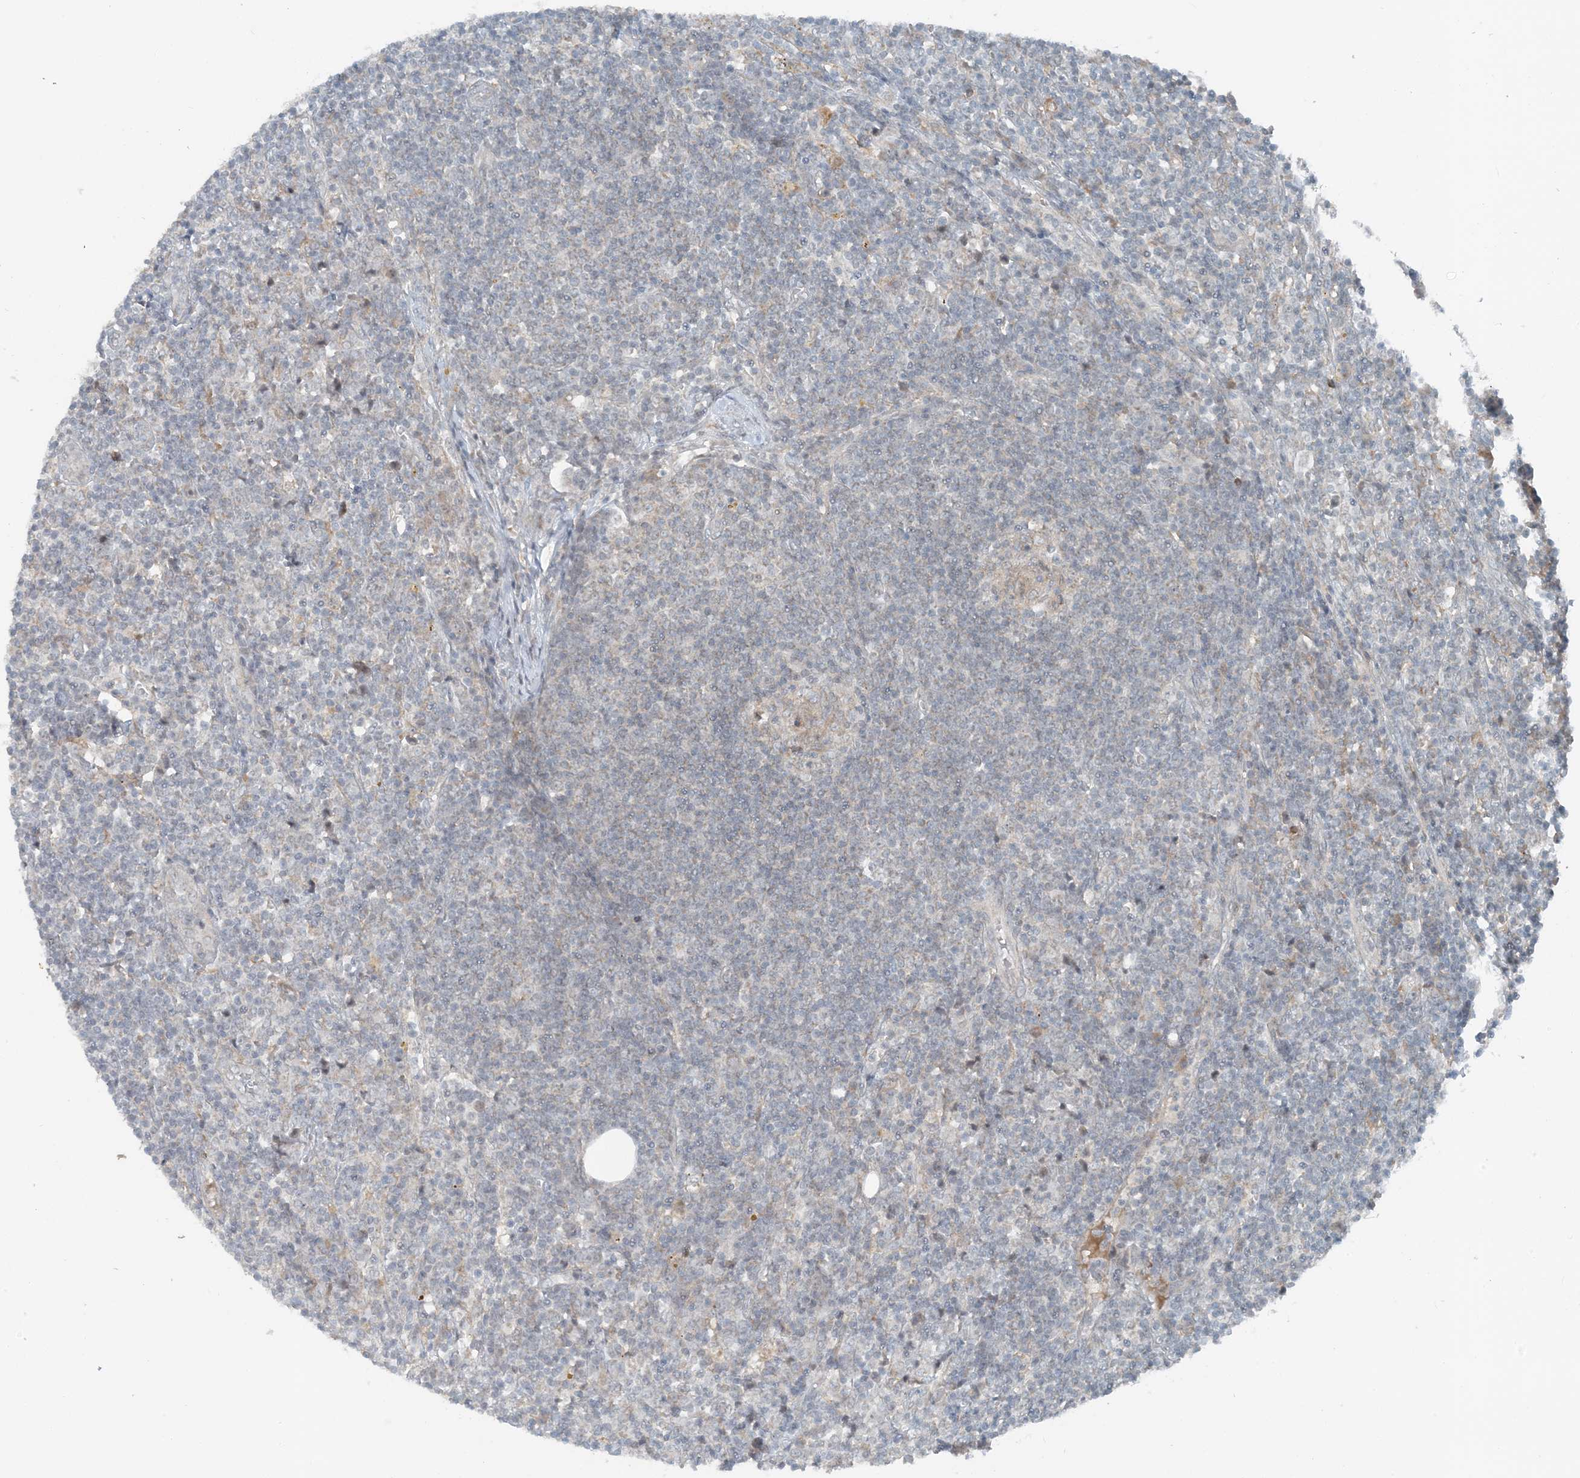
{"staining": {"intensity": "moderate", "quantity": "25%-75%", "location": "cytoplasmic/membranous"}, "tissue": "lymph node", "cell_type": "Germinal center cells", "image_type": "normal", "snomed": [{"axis": "morphology", "description": "Normal tissue, NOS"}, {"axis": "morphology", "description": "Squamous cell carcinoma, metastatic, NOS"}, {"axis": "topography", "description": "Lymph node"}], "caption": "Immunohistochemistry (IHC) of benign human lymph node exhibits medium levels of moderate cytoplasmic/membranous expression in about 25%-75% of germinal center cells. The protein is shown in brown color, while the nuclei are stained blue.", "gene": "MITD1", "patient": {"sex": "male", "age": 73}}